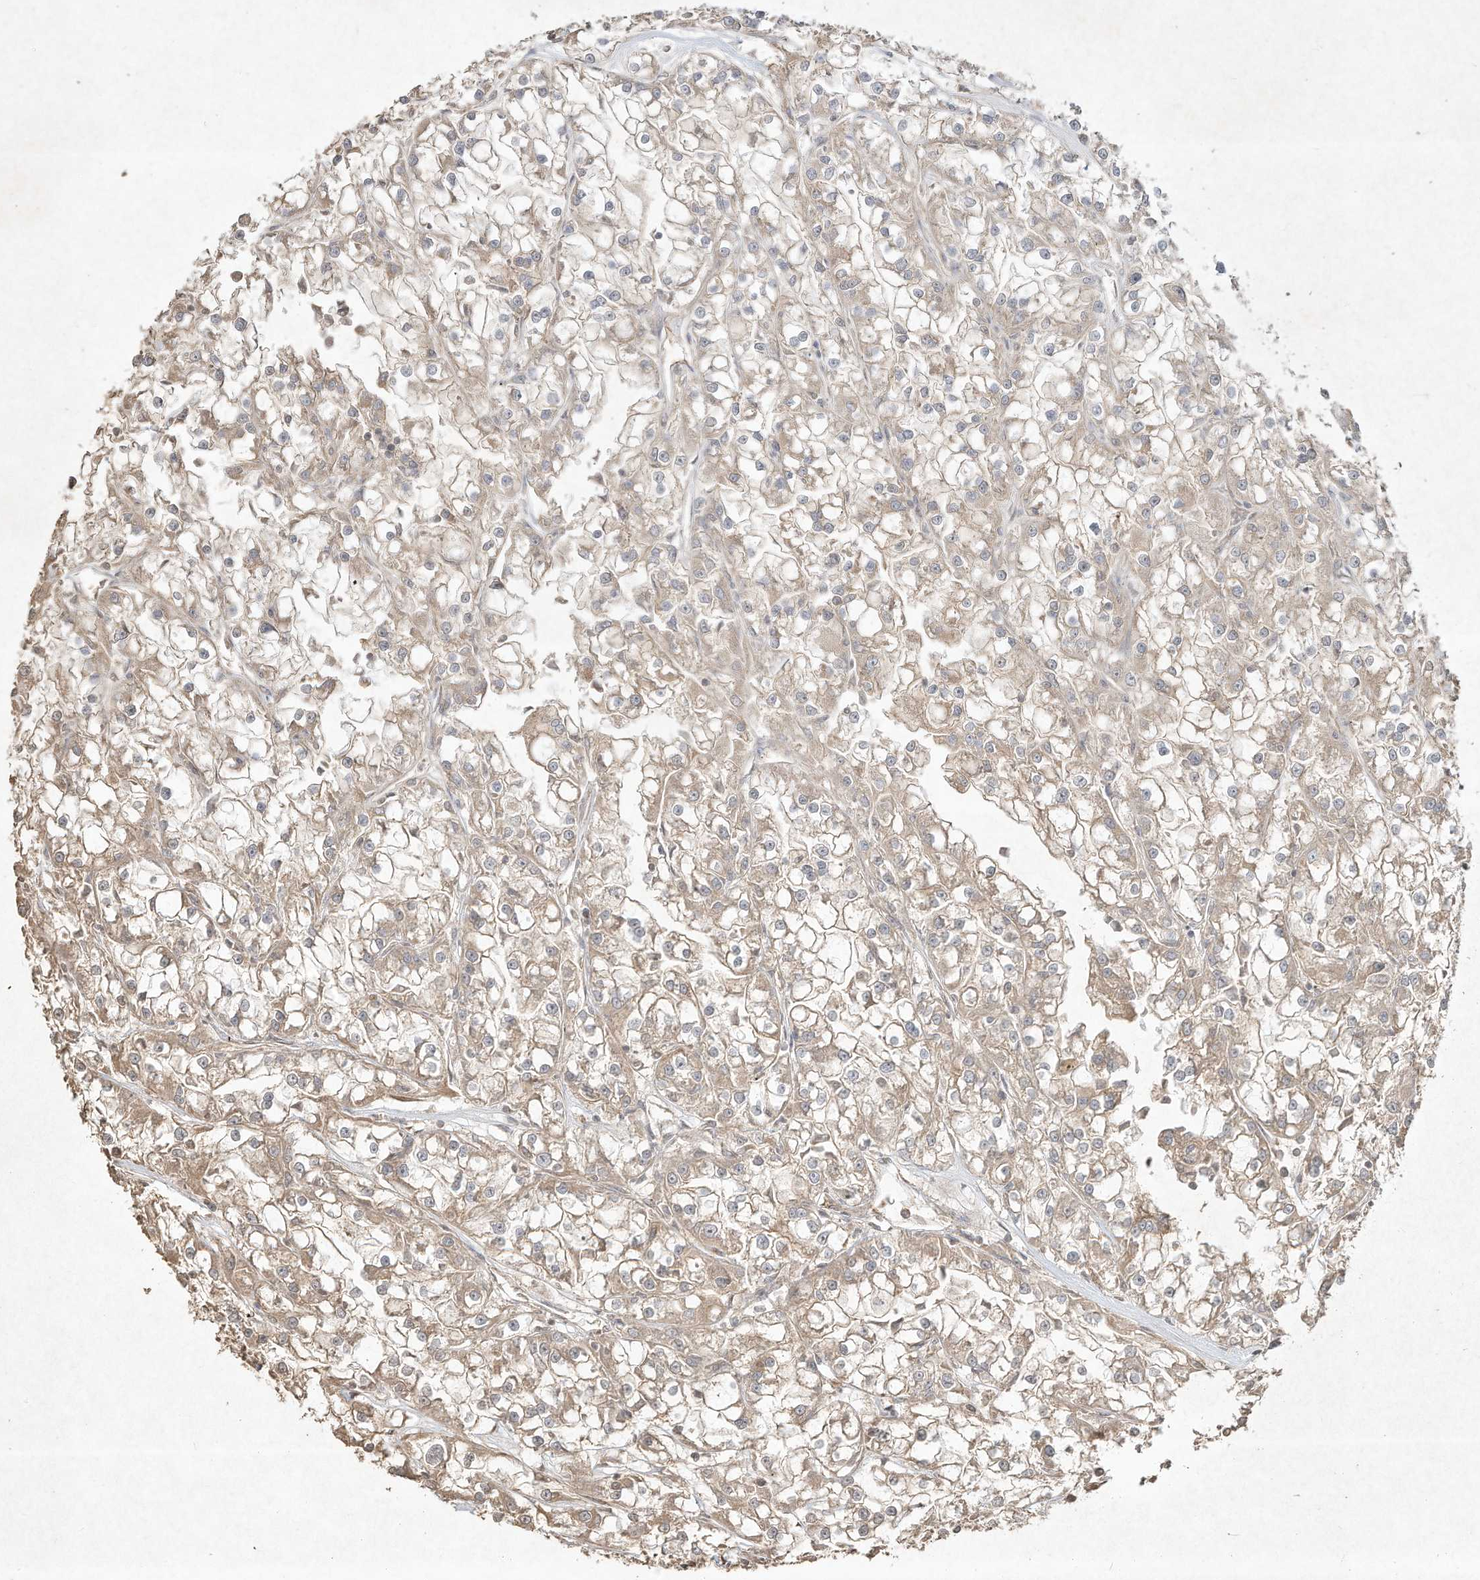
{"staining": {"intensity": "weak", "quantity": "25%-75%", "location": "cytoplasmic/membranous"}, "tissue": "renal cancer", "cell_type": "Tumor cells", "image_type": "cancer", "snomed": [{"axis": "morphology", "description": "Adenocarcinoma, NOS"}, {"axis": "topography", "description": "Kidney"}], "caption": "Immunohistochemistry (IHC) histopathology image of neoplastic tissue: human adenocarcinoma (renal) stained using immunohistochemistry exhibits low levels of weak protein expression localized specifically in the cytoplasmic/membranous of tumor cells, appearing as a cytoplasmic/membranous brown color.", "gene": "DYNC1I2", "patient": {"sex": "female", "age": 52}}